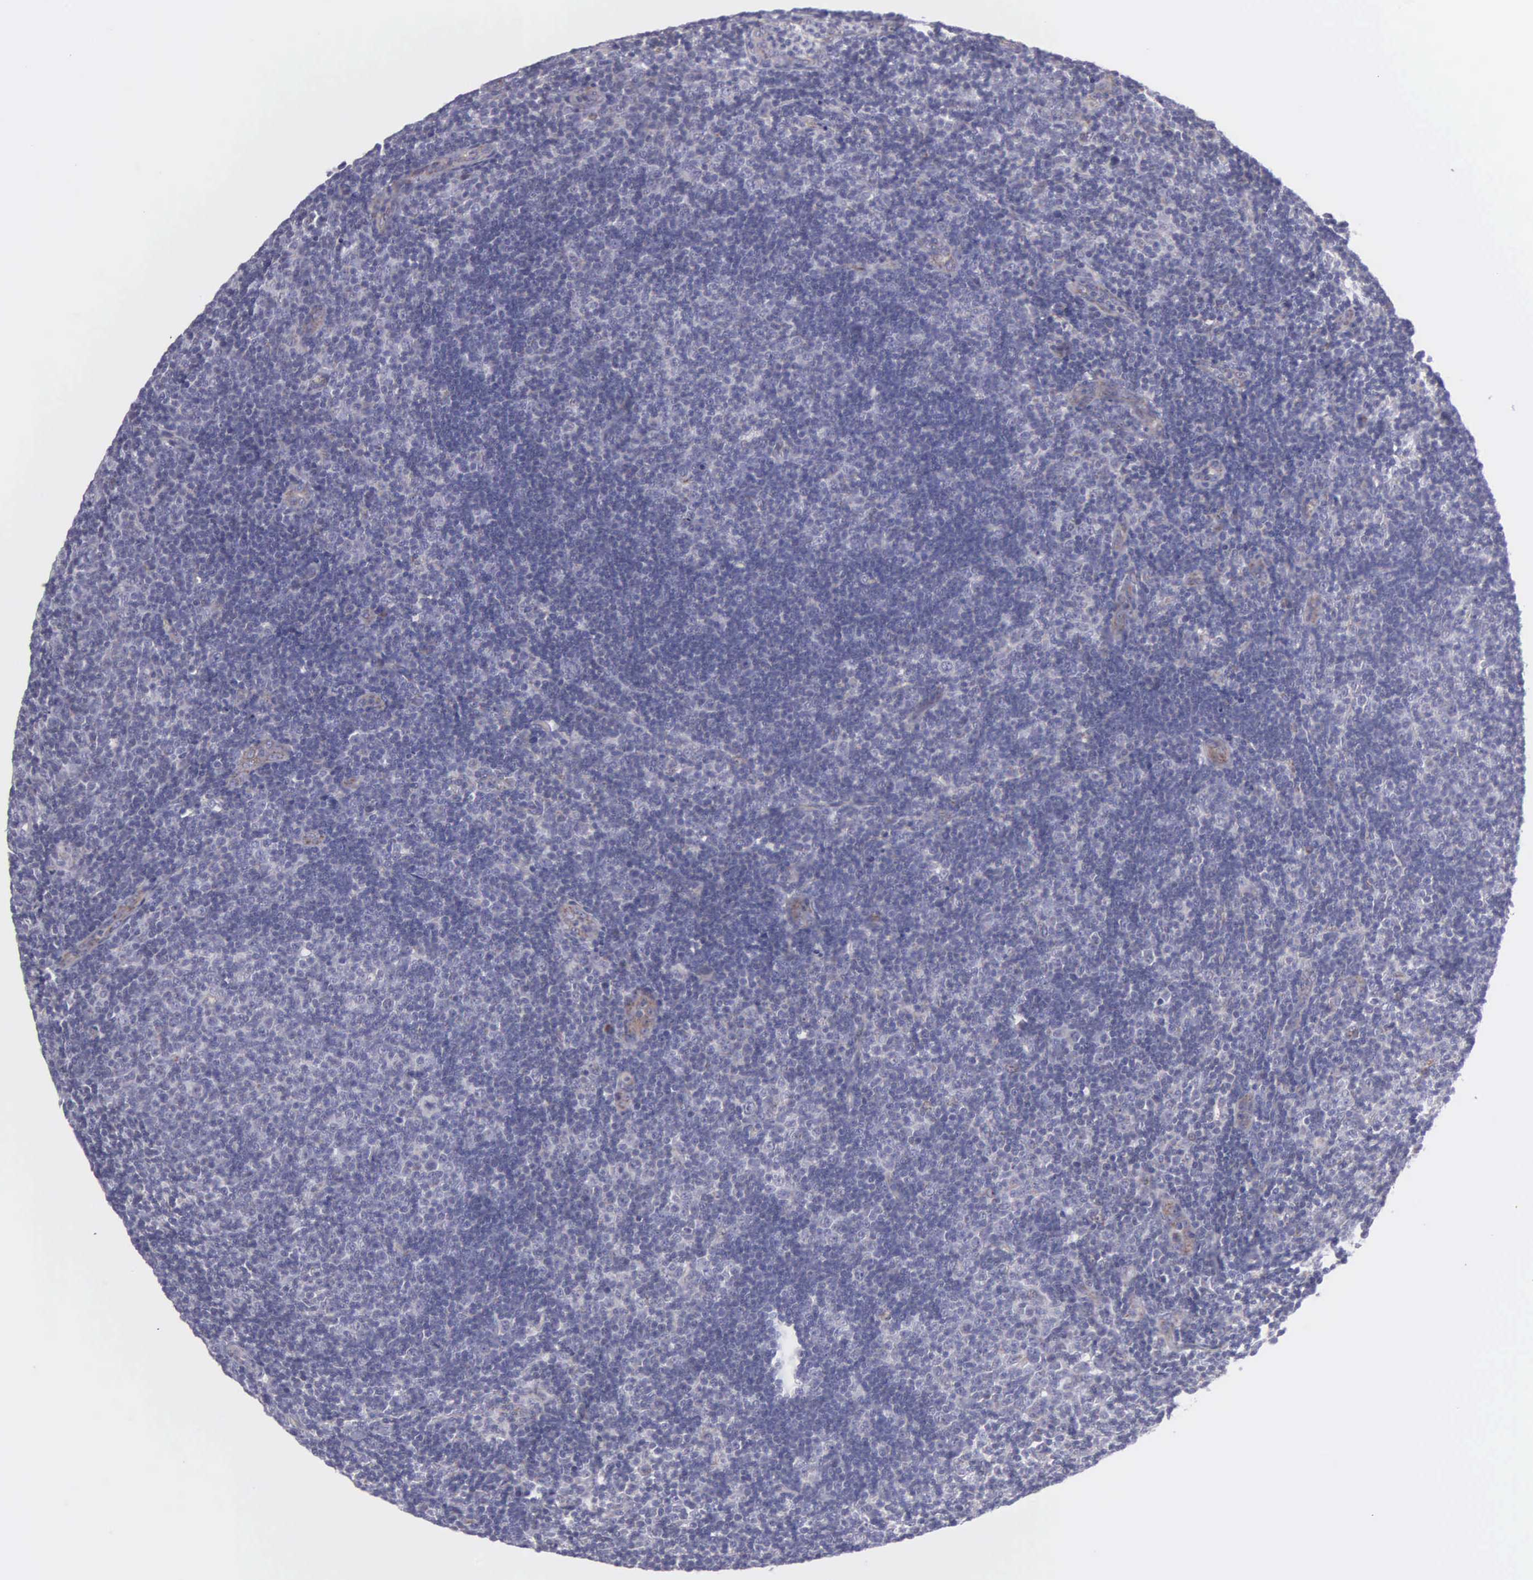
{"staining": {"intensity": "negative", "quantity": "none", "location": "none"}, "tissue": "lymphoma", "cell_type": "Tumor cells", "image_type": "cancer", "snomed": [{"axis": "morphology", "description": "Malignant lymphoma, non-Hodgkin's type, Low grade"}, {"axis": "topography", "description": "Lymph node"}], "caption": "Immunohistochemical staining of human lymphoma displays no significant expression in tumor cells. Brightfield microscopy of immunohistochemistry (IHC) stained with DAB (3,3'-diaminobenzidine) (brown) and hematoxylin (blue), captured at high magnification.", "gene": "SYNJ2BP", "patient": {"sex": "male", "age": 49}}